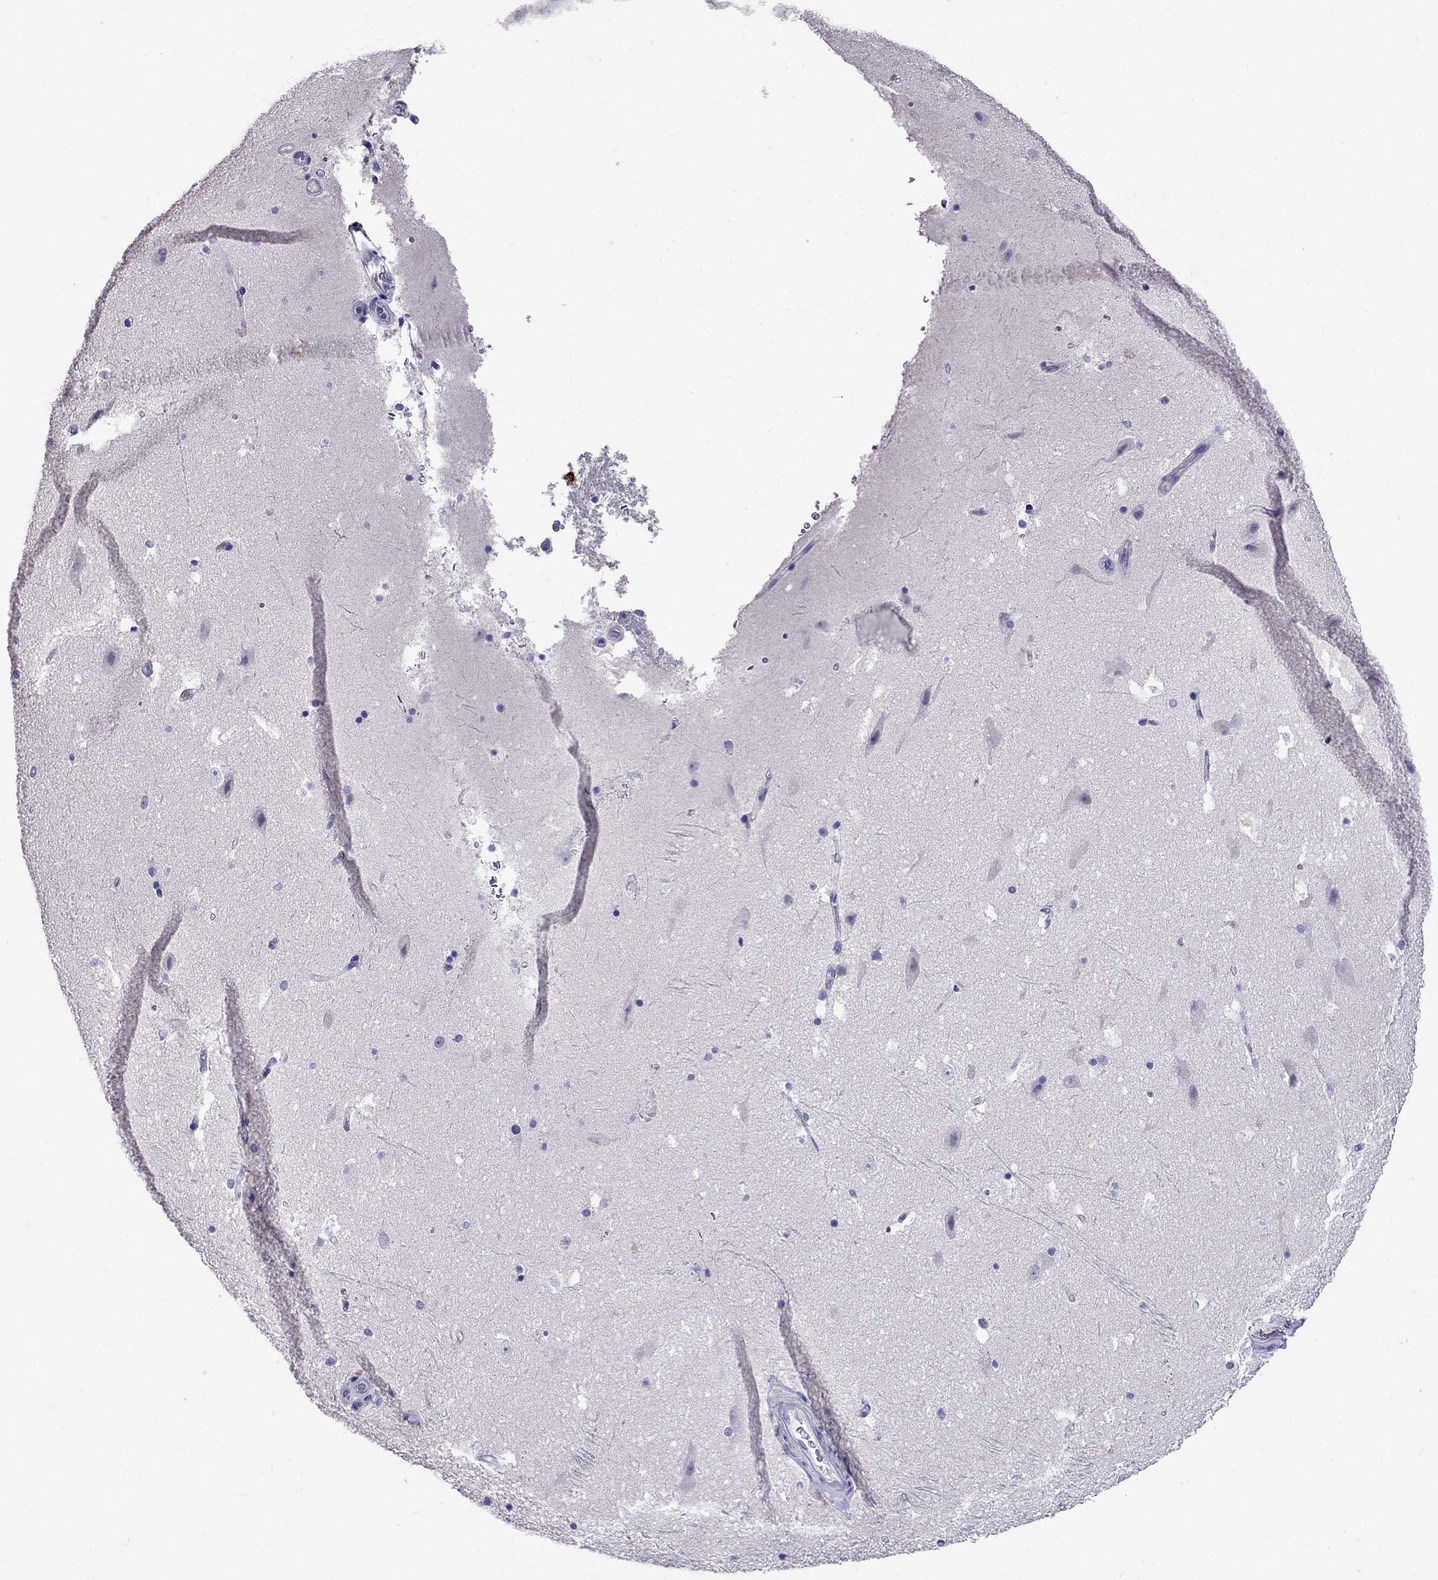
{"staining": {"intensity": "negative", "quantity": "none", "location": "none"}, "tissue": "hippocampus", "cell_type": "Glial cells", "image_type": "normal", "snomed": [{"axis": "morphology", "description": "Normal tissue, NOS"}, {"axis": "topography", "description": "Hippocampus"}], "caption": "This image is of benign hippocampus stained with immunohistochemistry to label a protein in brown with the nuclei are counter-stained blue. There is no positivity in glial cells.", "gene": "OLFM4", "patient": {"sex": "male", "age": 51}}